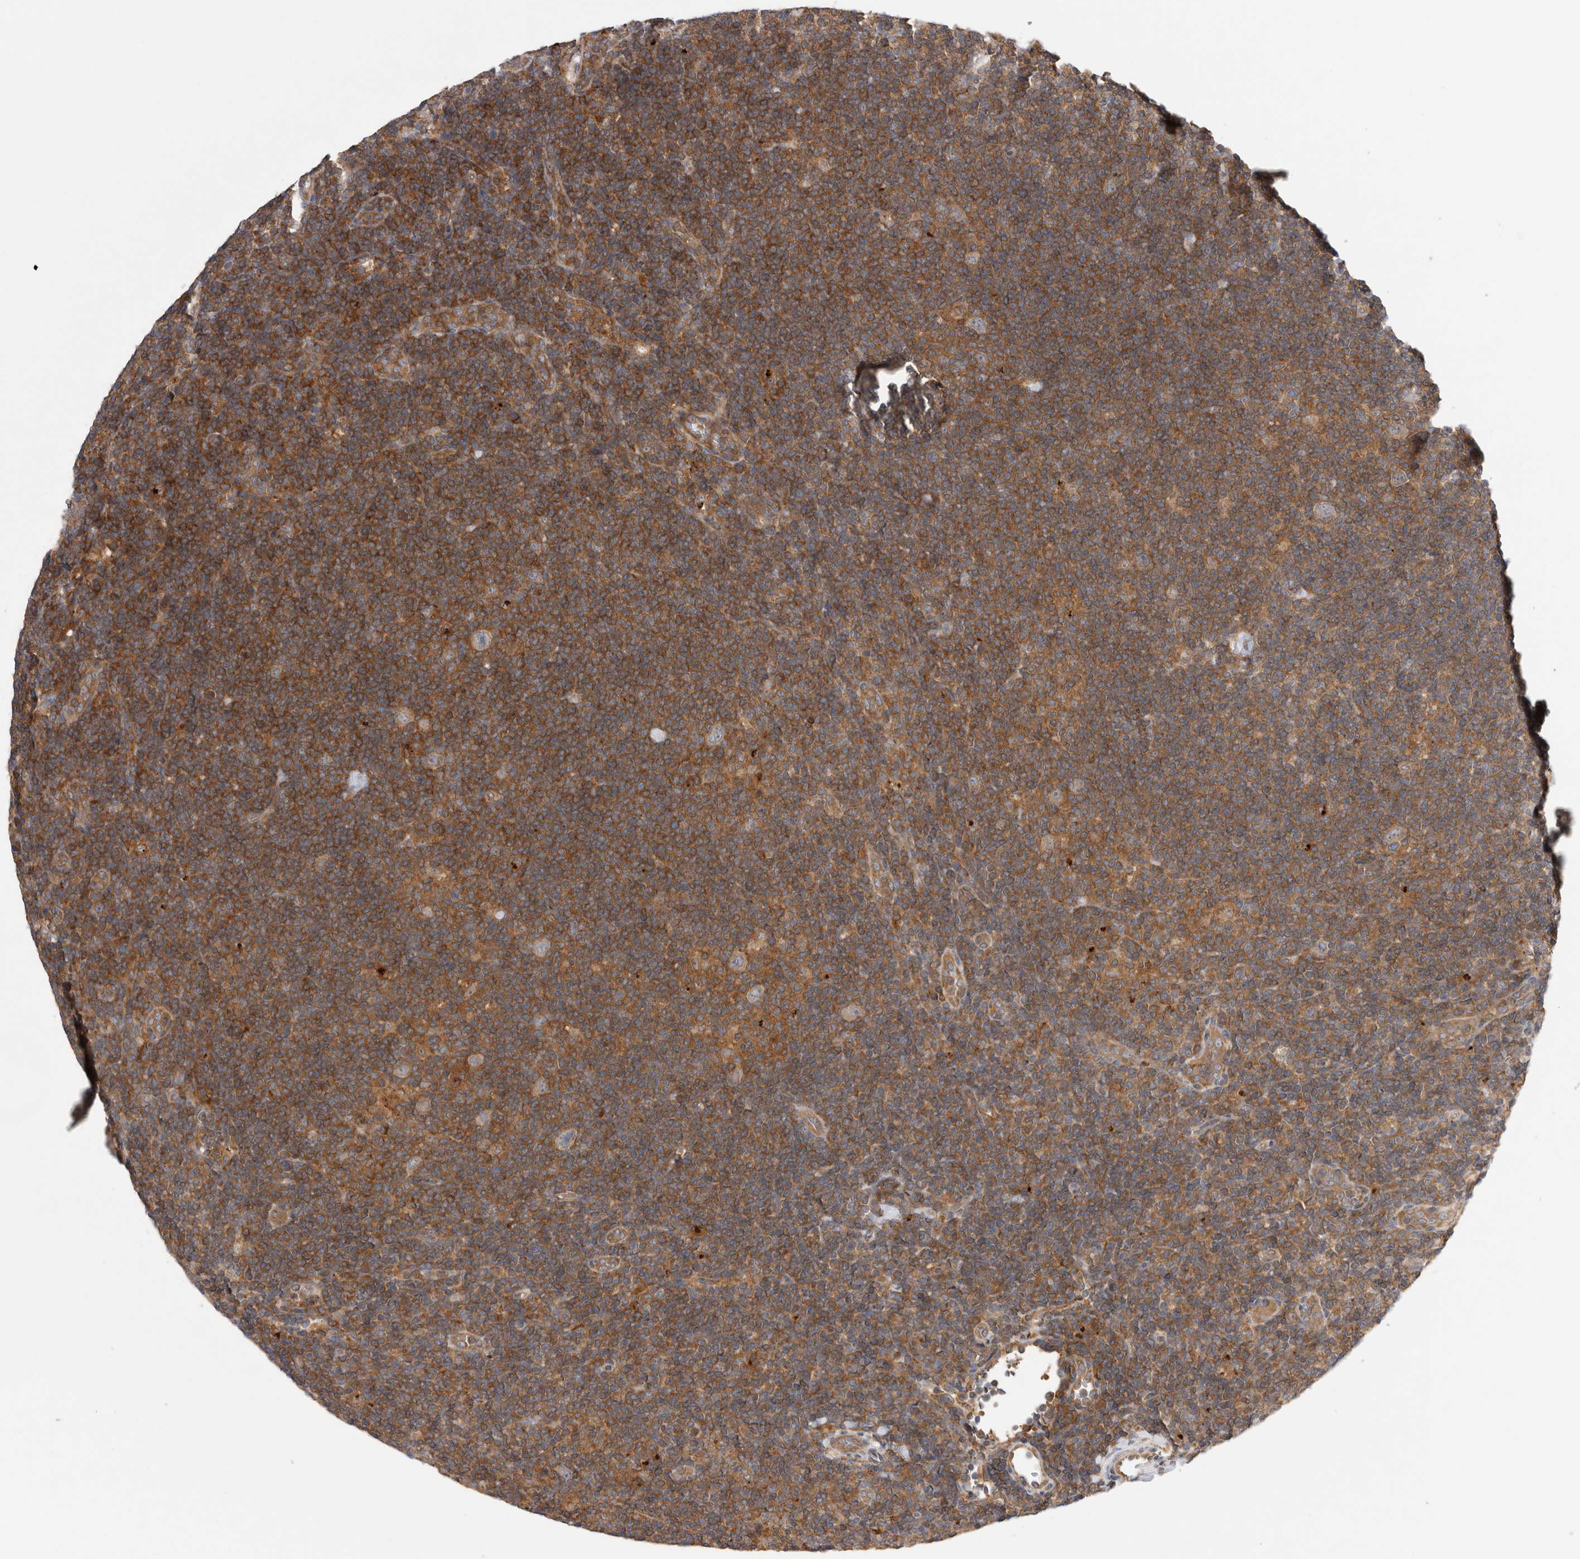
{"staining": {"intensity": "weak", "quantity": ">75%", "location": "cytoplasmic/membranous"}, "tissue": "lymphoma", "cell_type": "Tumor cells", "image_type": "cancer", "snomed": [{"axis": "morphology", "description": "Hodgkin's disease, NOS"}, {"axis": "topography", "description": "Lymph node"}], "caption": "Immunohistochemistry of human lymphoma exhibits low levels of weak cytoplasmic/membranous staining in about >75% of tumor cells.", "gene": "GRIK2", "patient": {"sex": "female", "age": 57}}